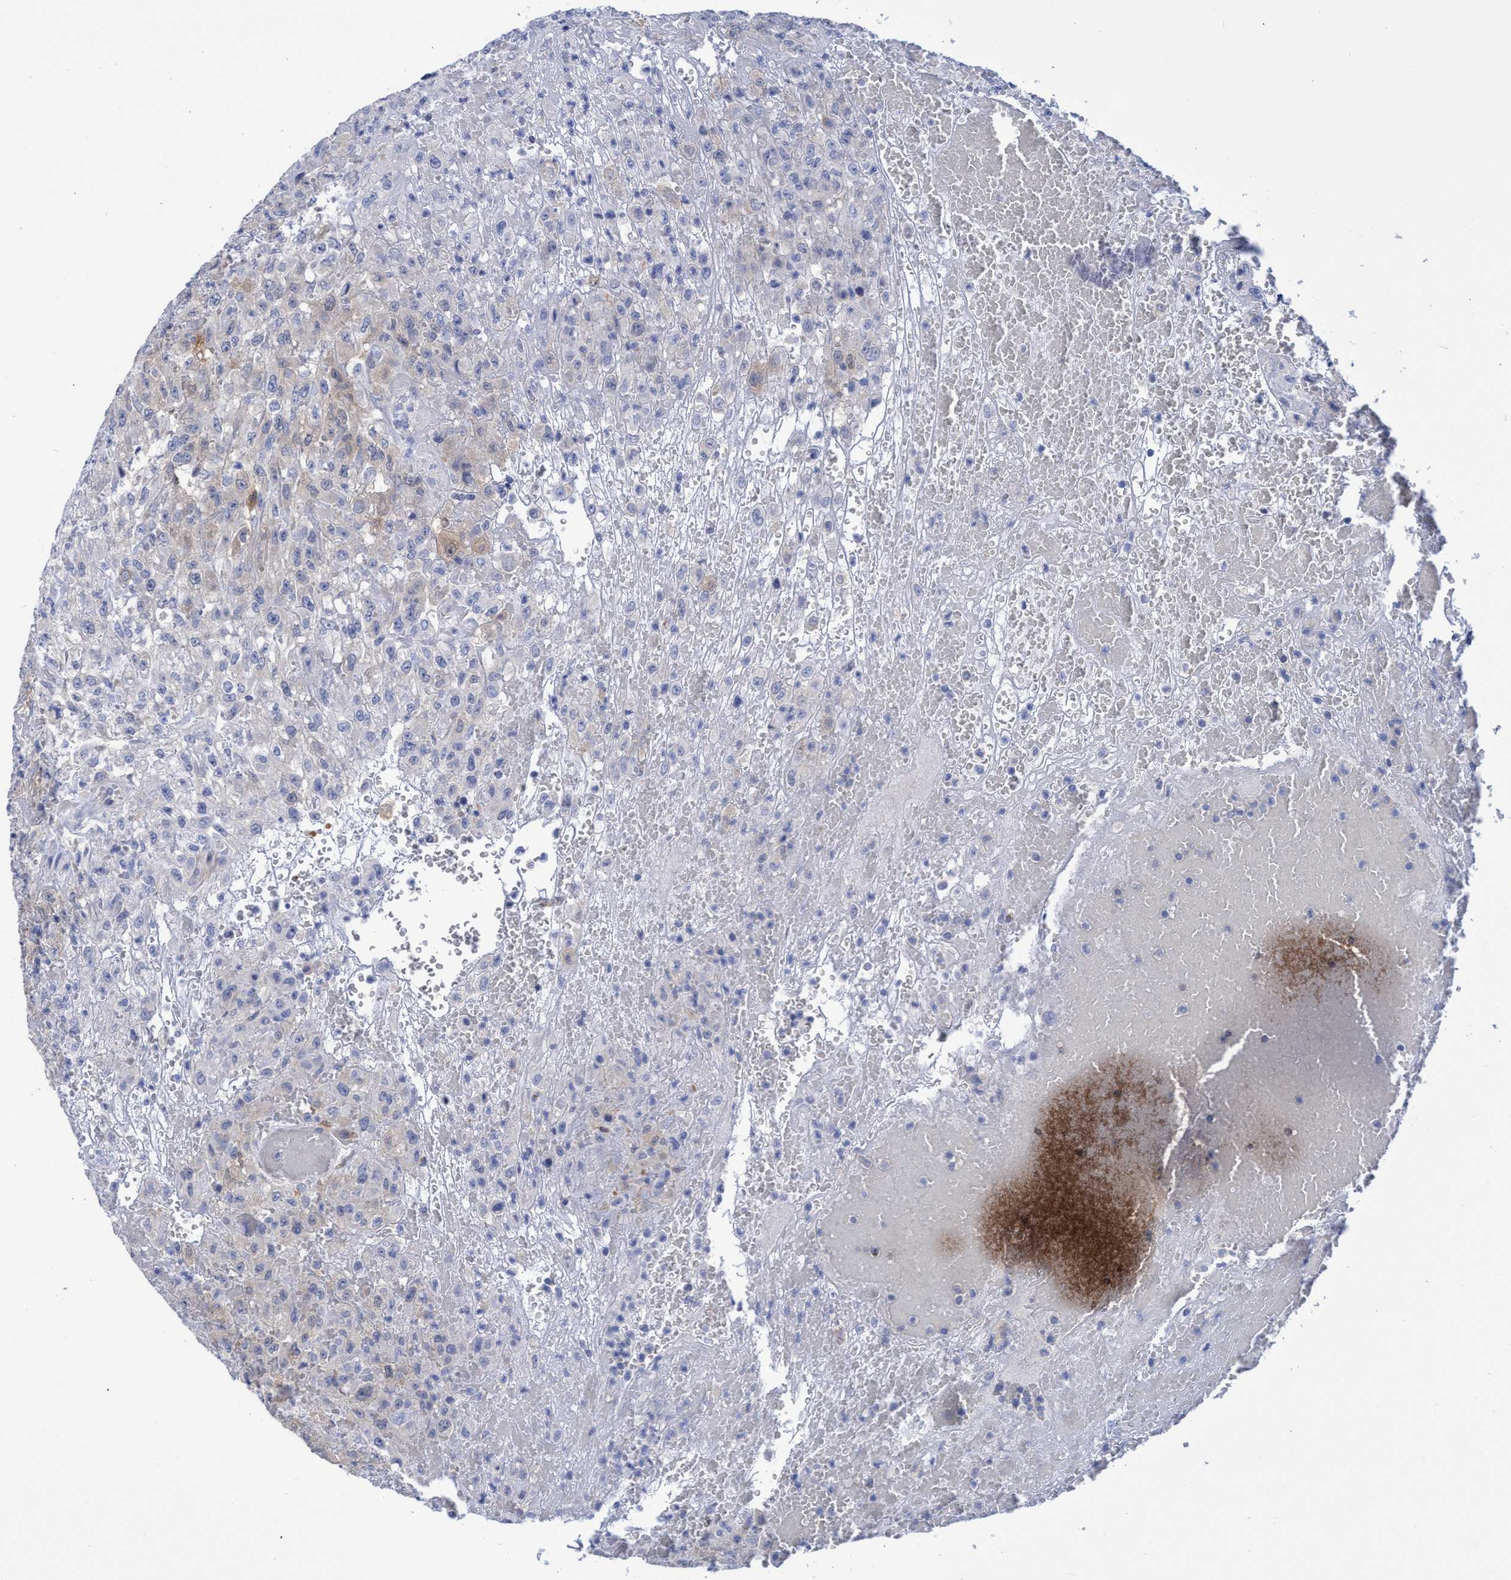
{"staining": {"intensity": "negative", "quantity": "none", "location": "none"}, "tissue": "urothelial cancer", "cell_type": "Tumor cells", "image_type": "cancer", "snomed": [{"axis": "morphology", "description": "Urothelial carcinoma, High grade"}, {"axis": "topography", "description": "Urinary bladder"}], "caption": "Micrograph shows no protein staining in tumor cells of urothelial cancer tissue.", "gene": "PNPO", "patient": {"sex": "male", "age": 46}}